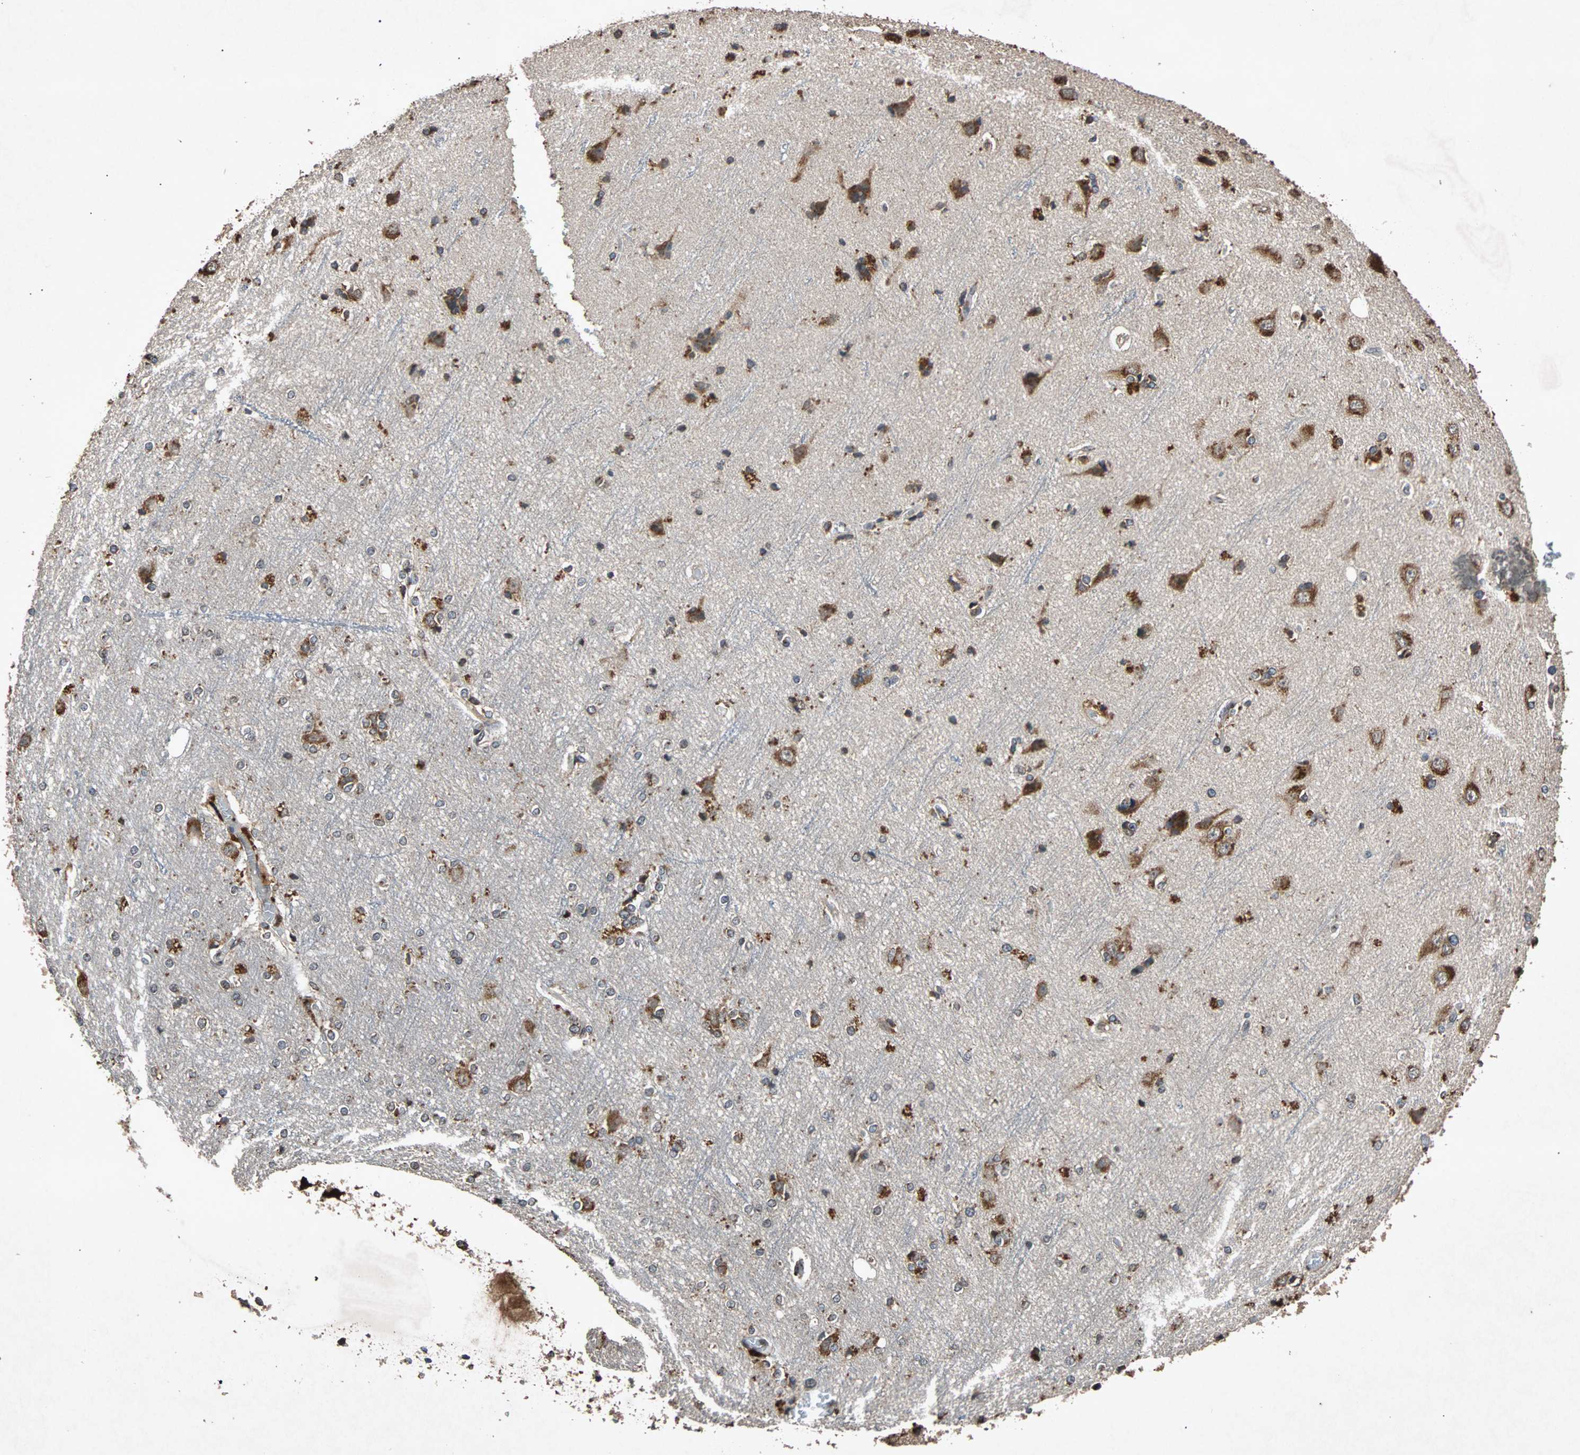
{"staining": {"intensity": "moderate", "quantity": "25%-75%", "location": "cytoplasmic/membranous,nuclear"}, "tissue": "cerebral cortex", "cell_type": "Endothelial cells", "image_type": "normal", "snomed": [{"axis": "morphology", "description": "Normal tissue, NOS"}, {"axis": "topography", "description": "Cerebral cortex"}], "caption": "Protein staining exhibits moderate cytoplasmic/membranous,nuclear staining in about 25%-75% of endothelial cells in normal cerebral cortex.", "gene": "USP31", "patient": {"sex": "female", "age": 54}}